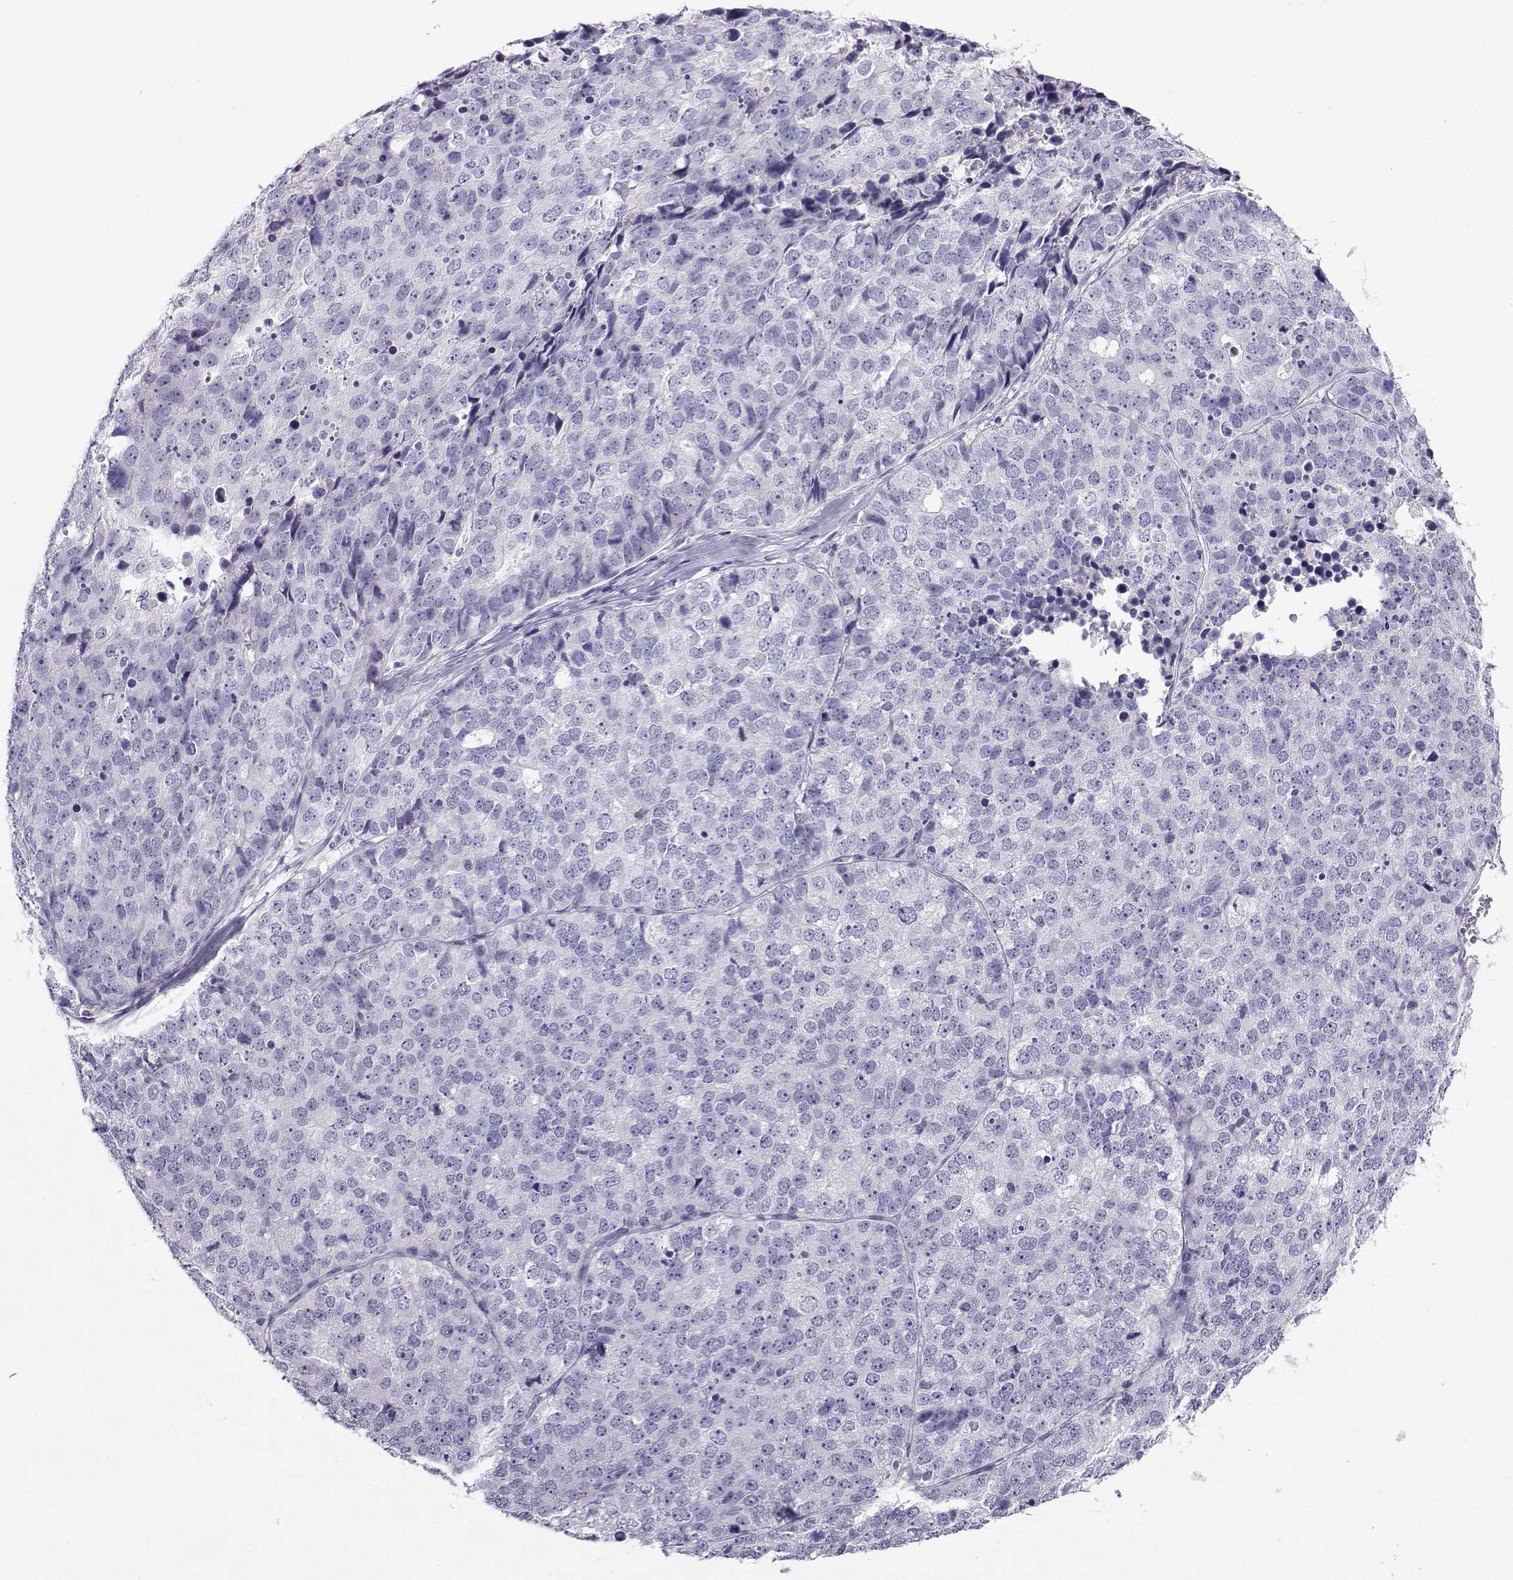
{"staining": {"intensity": "negative", "quantity": "none", "location": "none"}, "tissue": "stomach cancer", "cell_type": "Tumor cells", "image_type": "cancer", "snomed": [{"axis": "morphology", "description": "Adenocarcinoma, NOS"}, {"axis": "topography", "description": "Stomach"}], "caption": "High power microscopy image of an IHC histopathology image of adenocarcinoma (stomach), revealing no significant expression in tumor cells.", "gene": "GRIK4", "patient": {"sex": "male", "age": 69}}